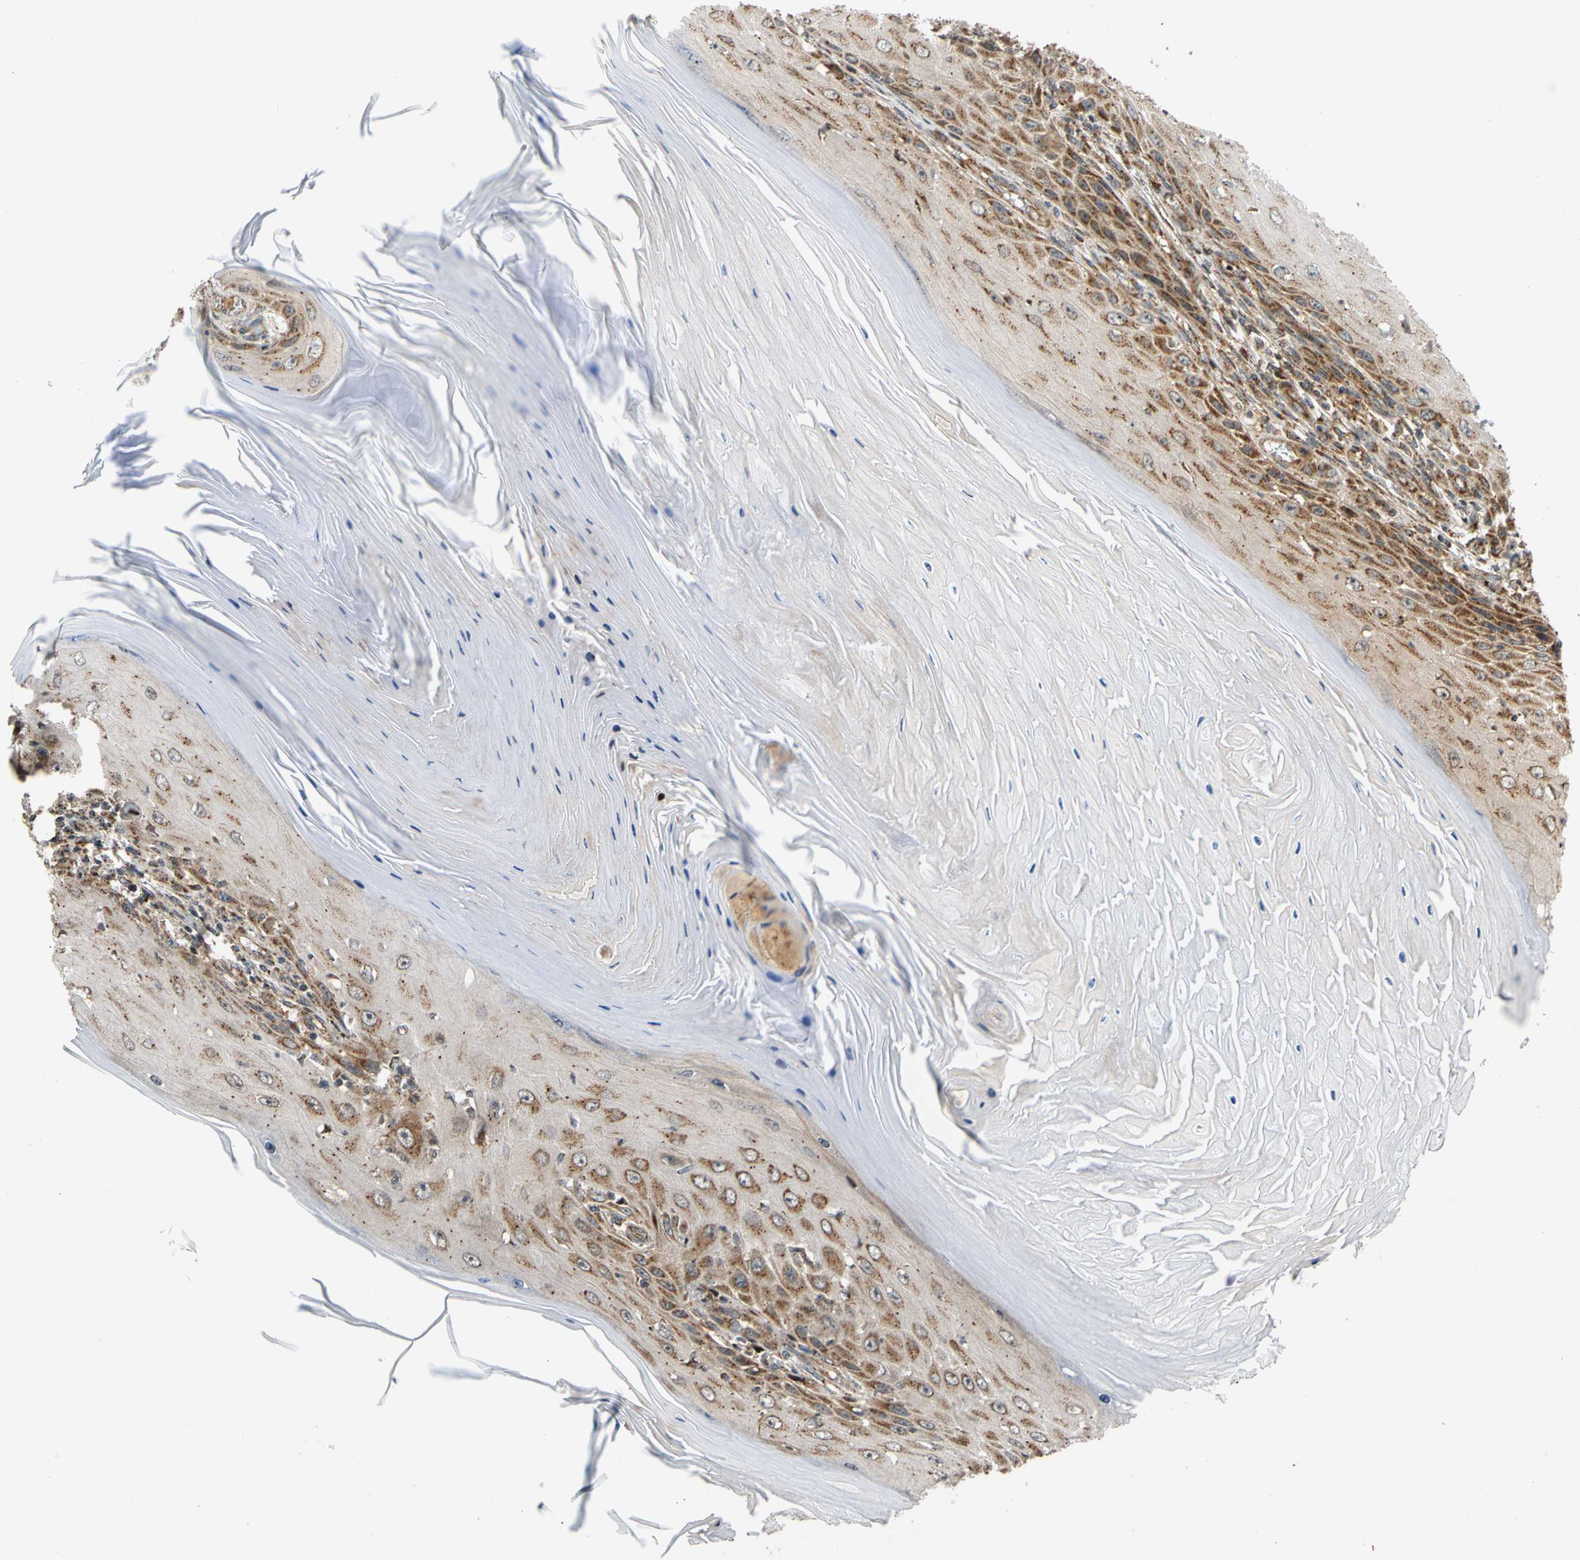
{"staining": {"intensity": "moderate", "quantity": "25%-75%", "location": "cytoplasmic/membranous"}, "tissue": "skin cancer", "cell_type": "Tumor cells", "image_type": "cancer", "snomed": [{"axis": "morphology", "description": "Squamous cell carcinoma, NOS"}, {"axis": "topography", "description": "Skin"}], "caption": "Protein staining of skin cancer (squamous cell carcinoma) tissue demonstrates moderate cytoplasmic/membranous staining in approximately 25%-75% of tumor cells.", "gene": "IP6K2", "patient": {"sex": "female", "age": 73}}